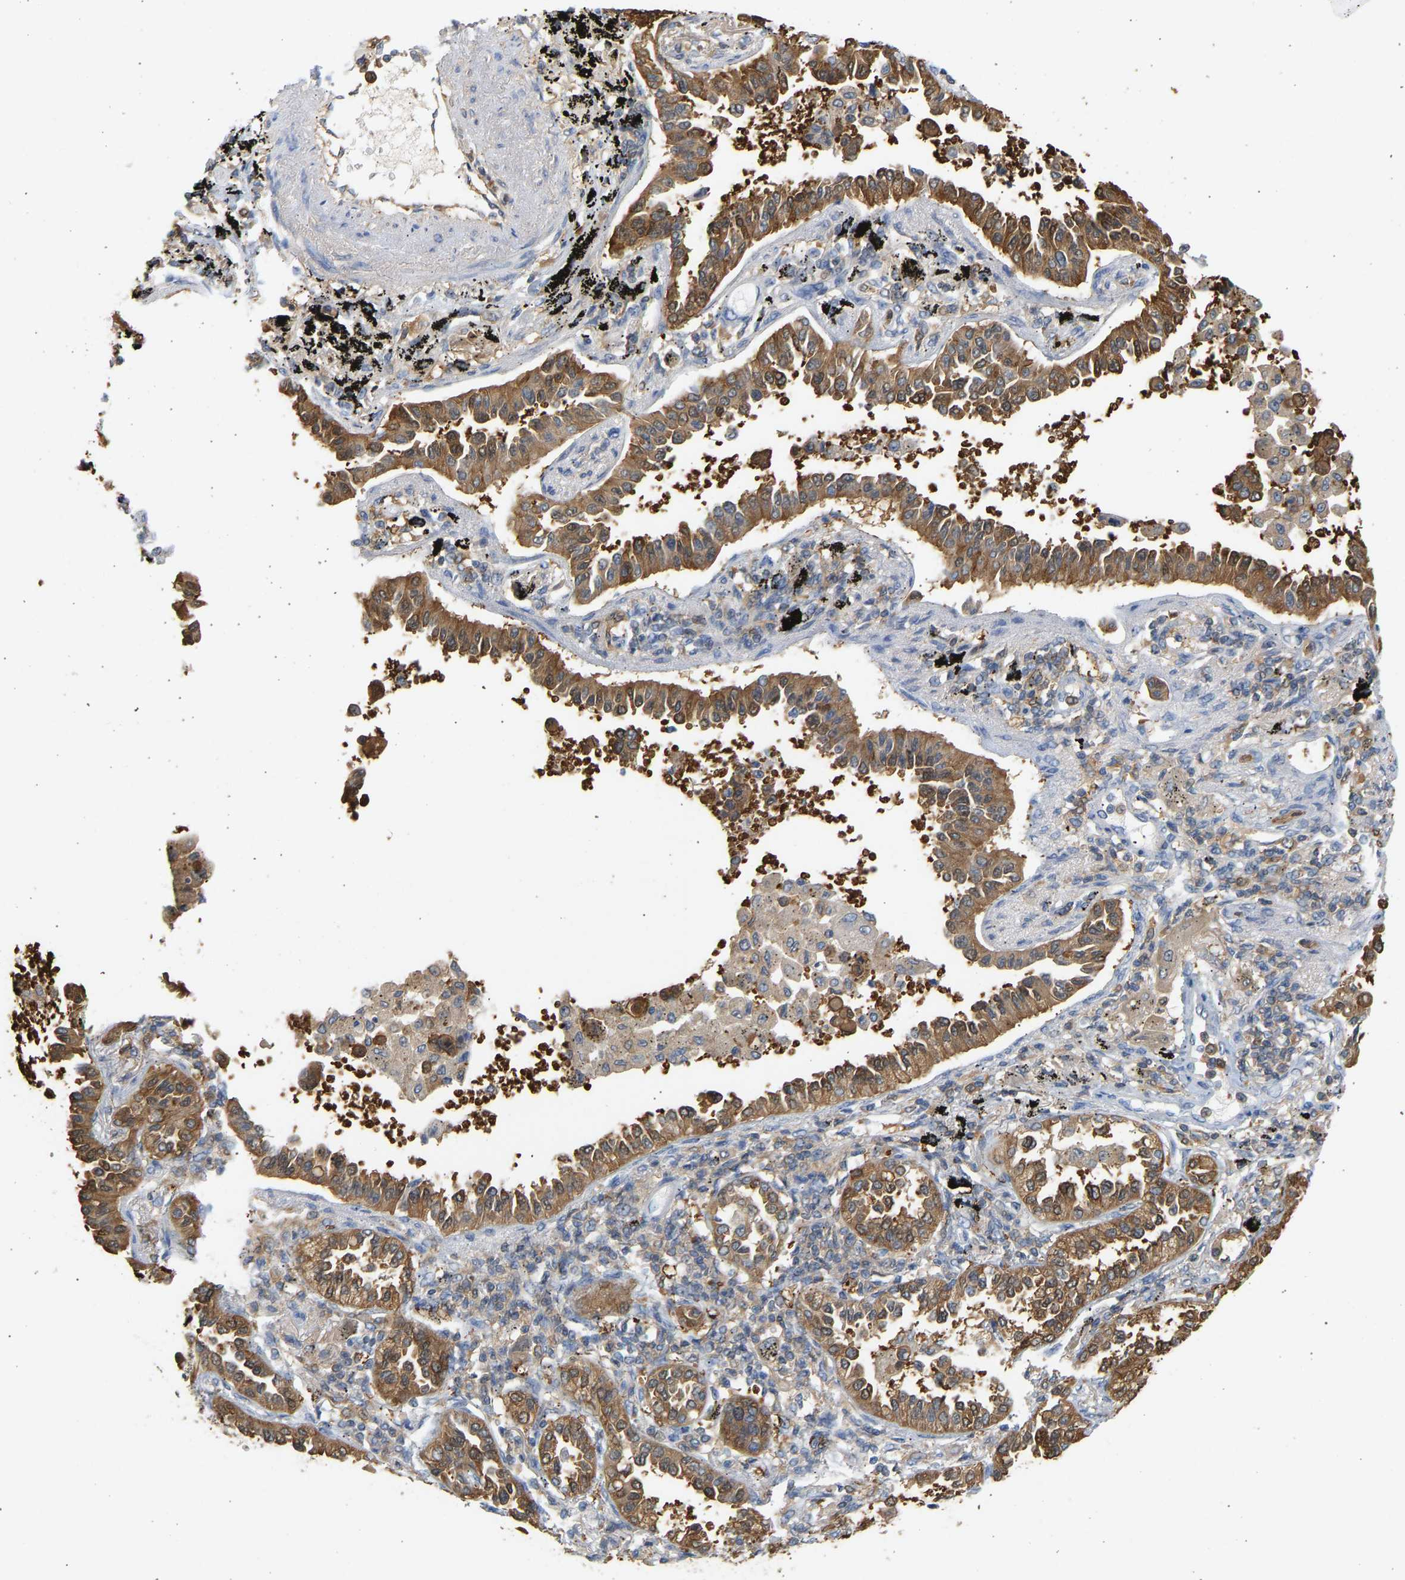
{"staining": {"intensity": "moderate", "quantity": ">75%", "location": "cytoplasmic/membranous"}, "tissue": "lung cancer", "cell_type": "Tumor cells", "image_type": "cancer", "snomed": [{"axis": "morphology", "description": "Normal tissue, NOS"}, {"axis": "morphology", "description": "Adenocarcinoma, NOS"}, {"axis": "topography", "description": "Lung"}], "caption": "Adenocarcinoma (lung) stained with DAB (3,3'-diaminobenzidine) immunohistochemistry (IHC) exhibits medium levels of moderate cytoplasmic/membranous positivity in about >75% of tumor cells.", "gene": "ENO1", "patient": {"sex": "male", "age": 59}}